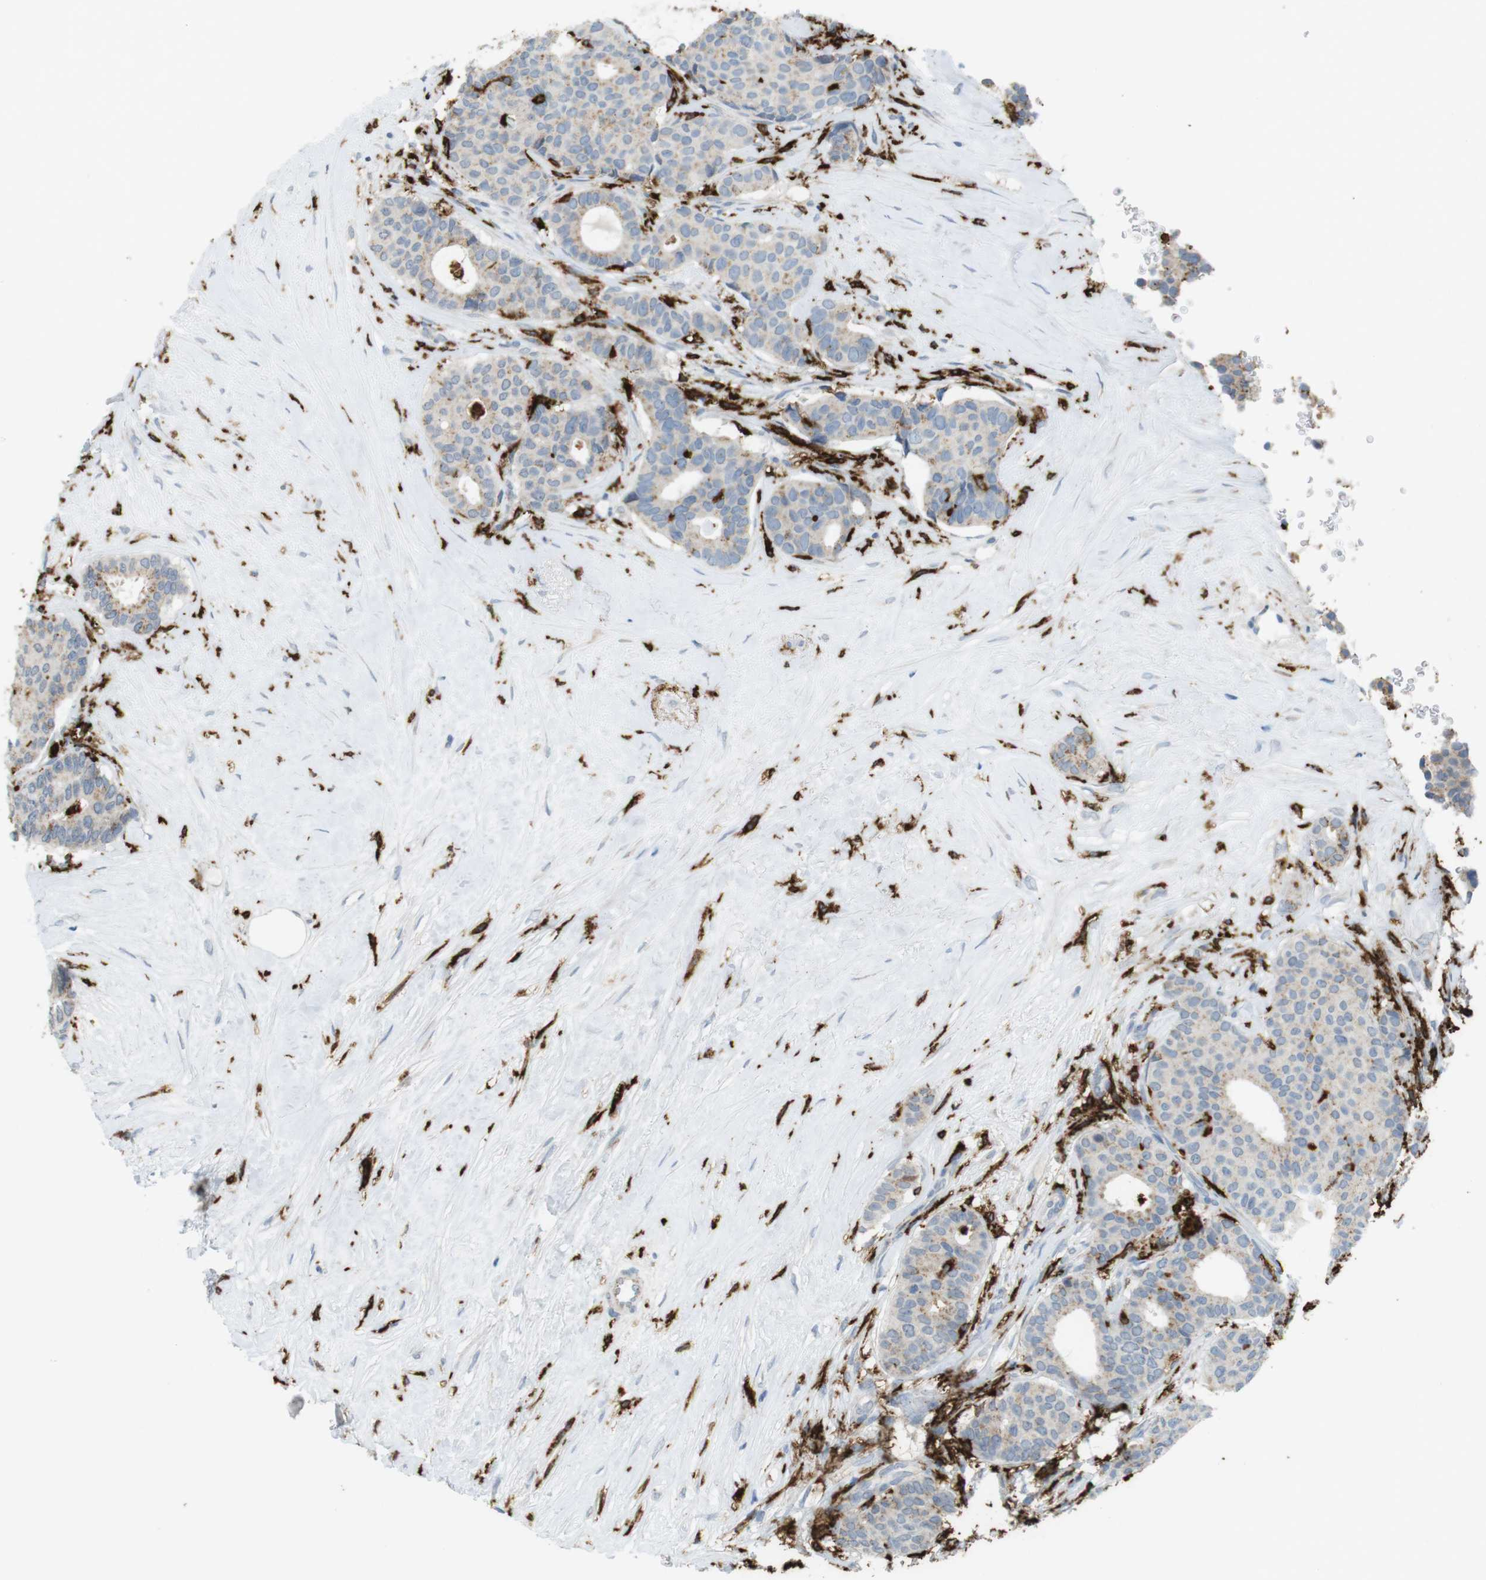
{"staining": {"intensity": "negative", "quantity": "none", "location": "none"}, "tissue": "breast cancer", "cell_type": "Tumor cells", "image_type": "cancer", "snomed": [{"axis": "morphology", "description": "Duct carcinoma"}, {"axis": "topography", "description": "Breast"}], "caption": "Immunohistochemistry (IHC) of human breast invasive ductal carcinoma reveals no staining in tumor cells.", "gene": "HLA-DRA", "patient": {"sex": "female", "age": 75}}